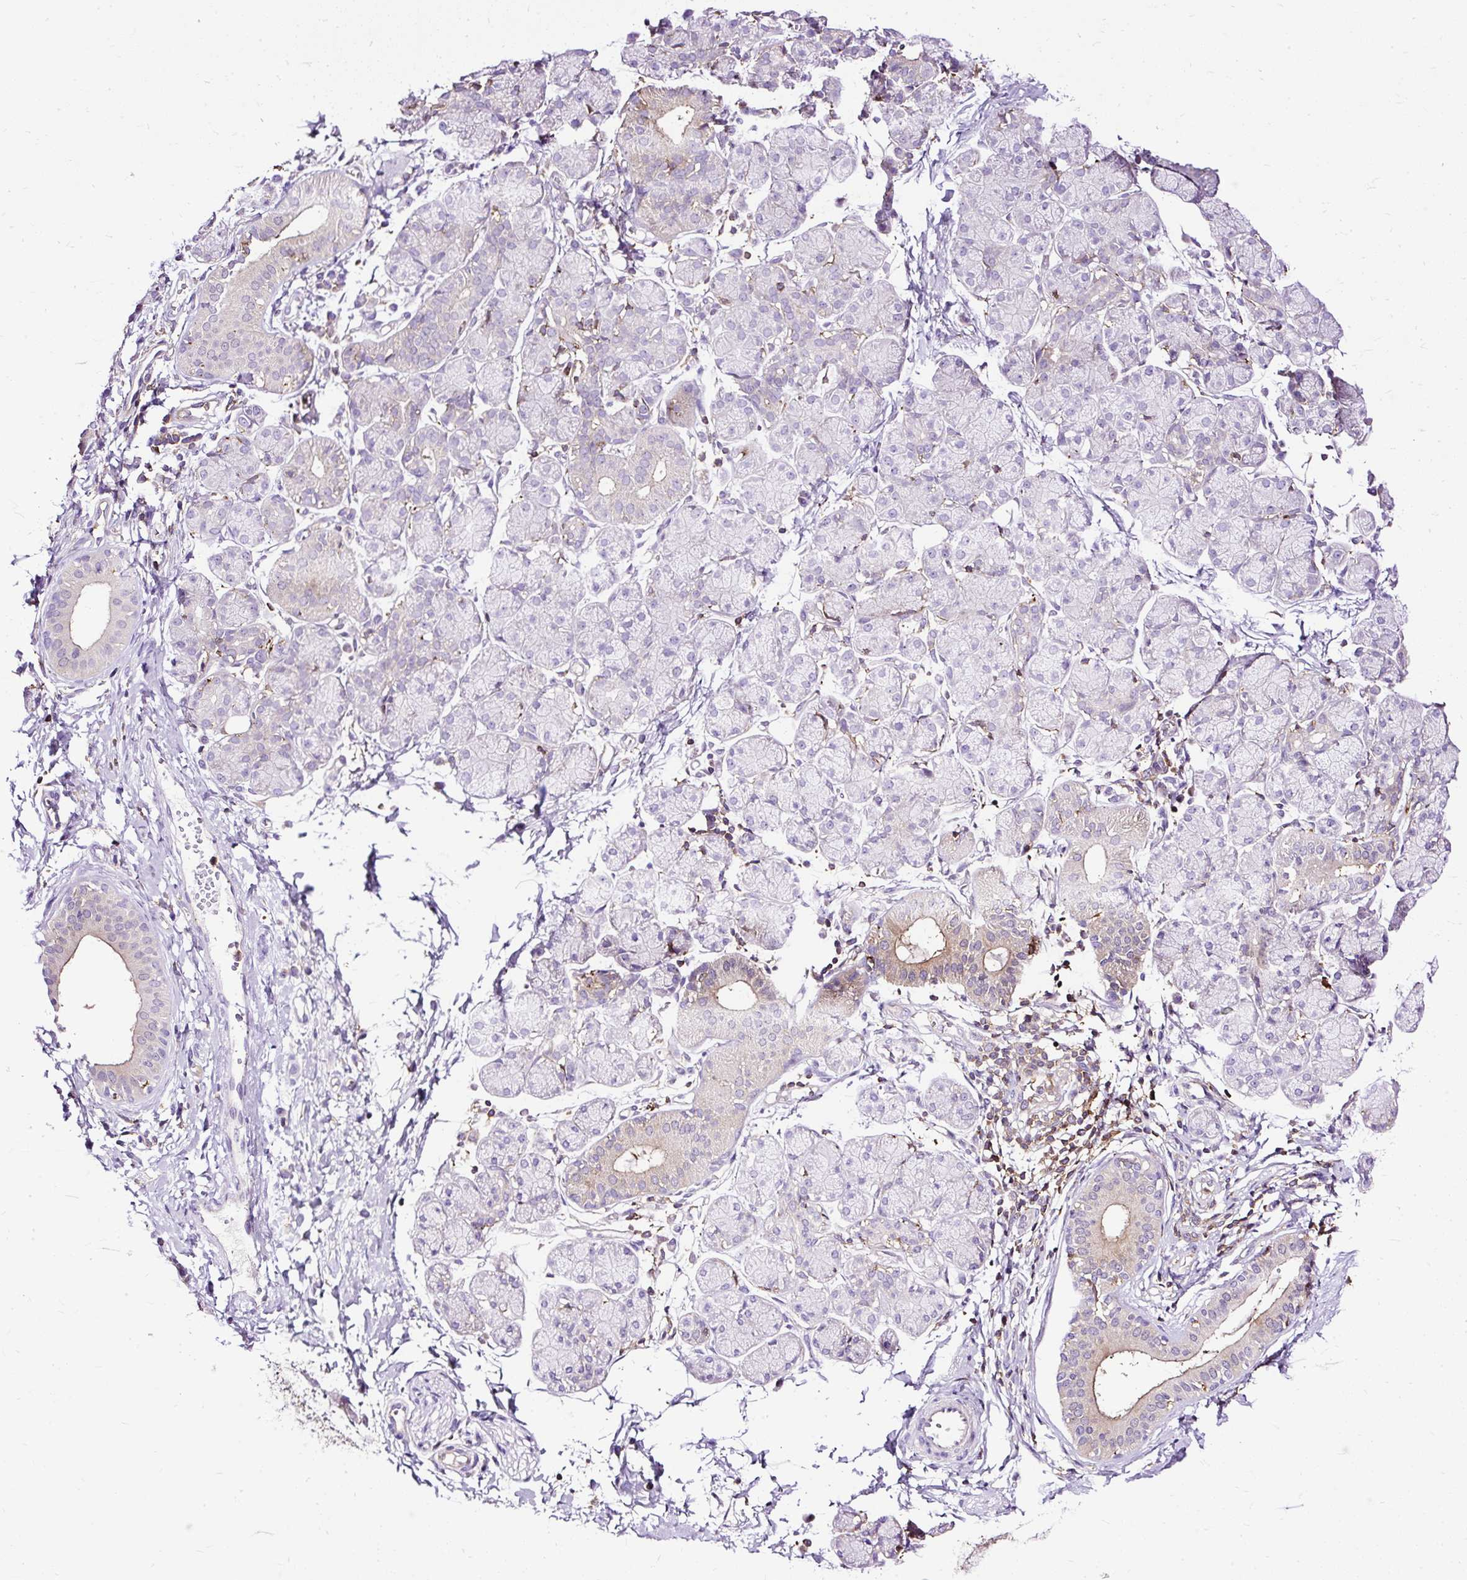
{"staining": {"intensity": "weak", "quantity": "<25%", "location": "cytoplasmic/membranous"}, "tissue": "salivary gland", "cell_type": "Glandular cells", "image_type": "normal", "snomed": [{"axis": "morphology", "description": "Normal tissue, NOS"}, {"axis": "morphology", "description": "Inflammation, NOS"}, {"axis": "topography", "description": "Lymph node"}, {"axis": "topography", "description": "Salivary gland"}], "caption": "An immunohistochemistry (IHC) micrograph of unremarkable salivary gland is shown. There is no staining in glandular cells of salivary gland.", "gene": "TWF2", "patient": {"sex": "male", "age": 3}}